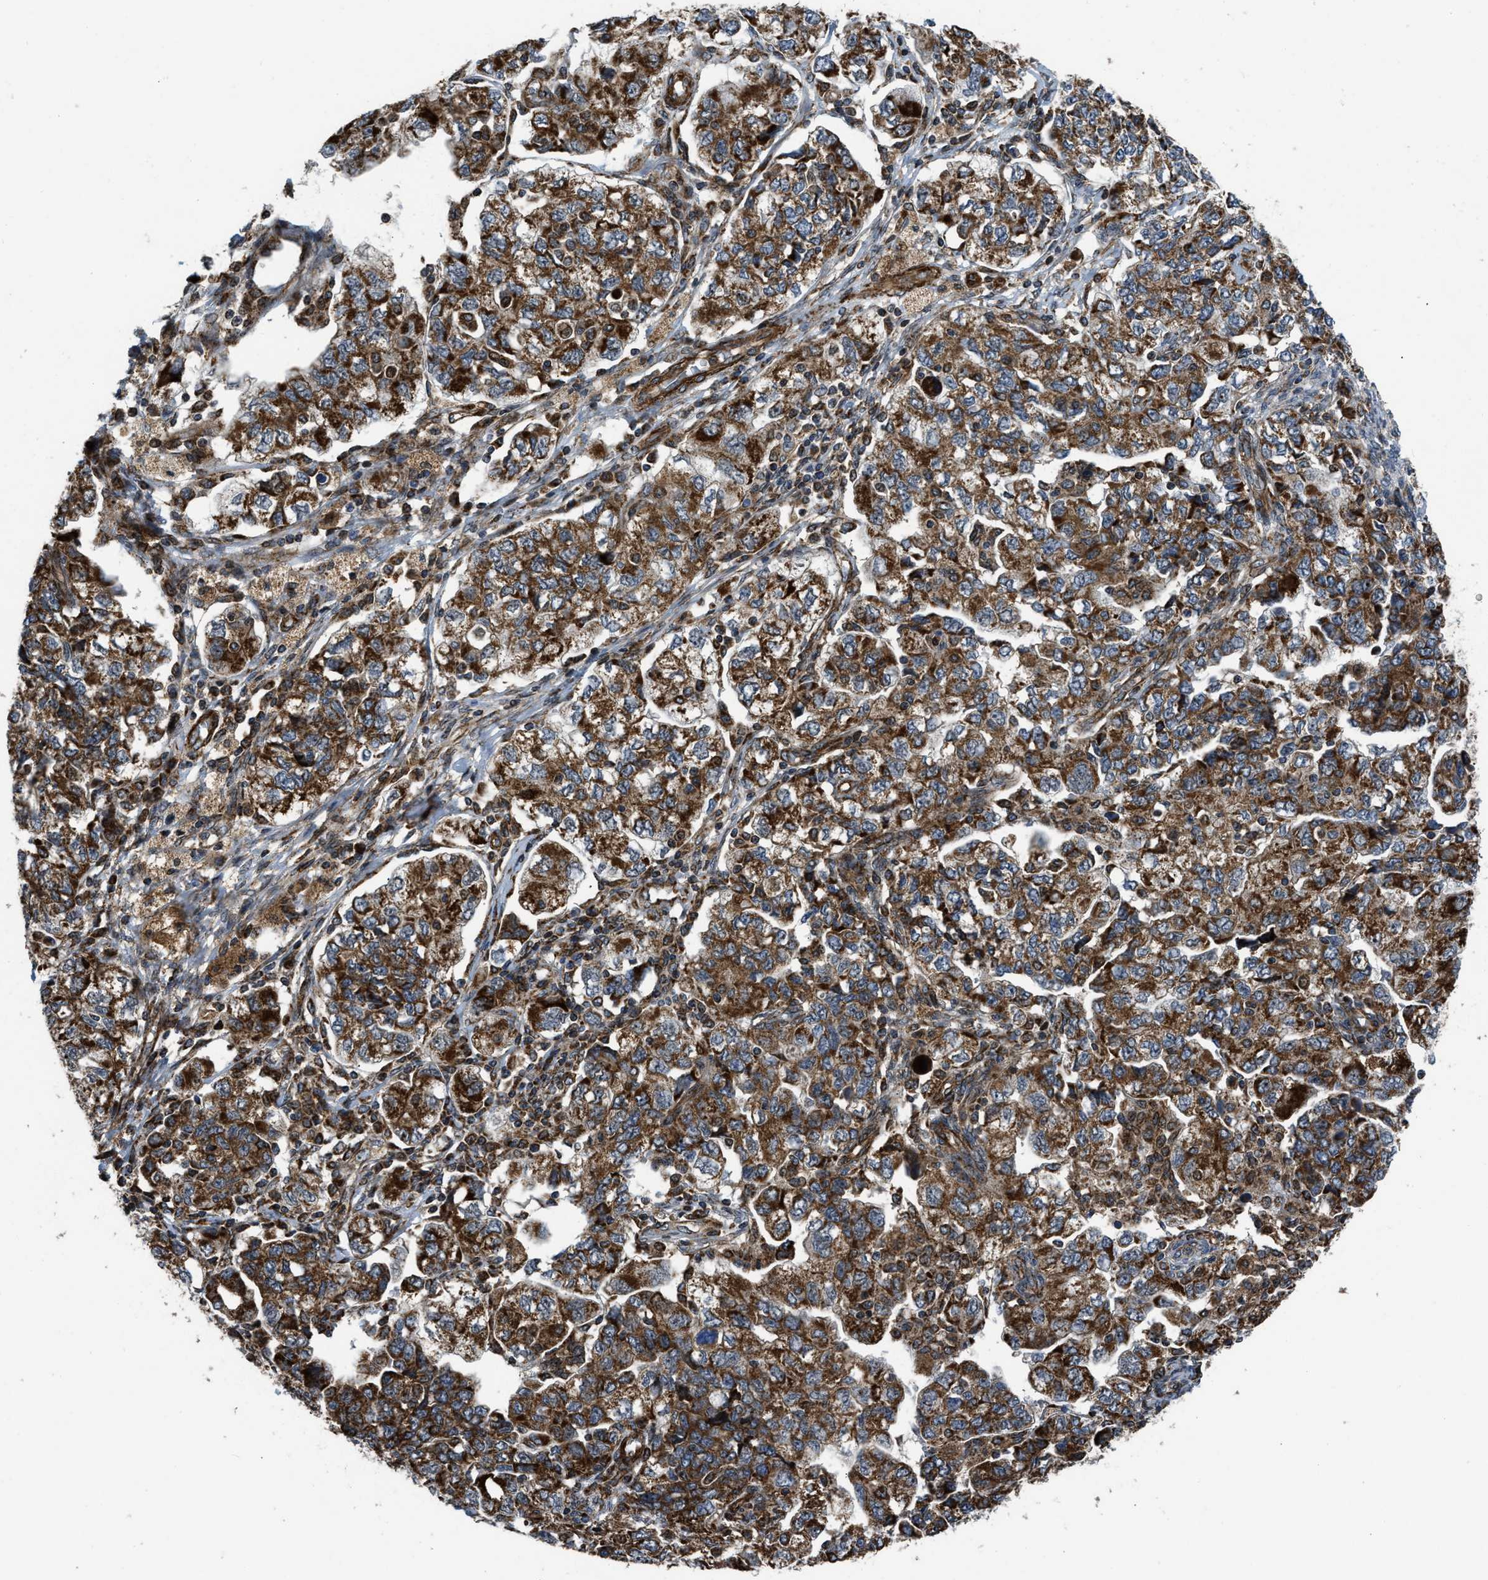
{"staining": {"intensity": "strong", "quantity": ">75%", "location": "cytoplasmic/membranous"}, "tissue": "ovarian cancer", "cell_type": "Tumor cells", "image_type": "cancer", "snomed": [{"axis": "morphology", "description": "Carcinoma, NOS"}, {"axis": "morphology", "description": "Cystadenocarcinoma, serous, NOS"}, {"axis": "topography", "description": "Ovary"}], "caption": "IHC image of neoplastic tissue: human ovarian cancer (carcinoma) stained using immunohistochemistry (IHC) reveals high levels of strong protein expression localized specifically in the cytoplasmic/membranous of tumor cells, appearing as a cytoplasmic/membranous brown color.", "gene": "GSDME", "patient": {"sex": "female", "age": 69}}